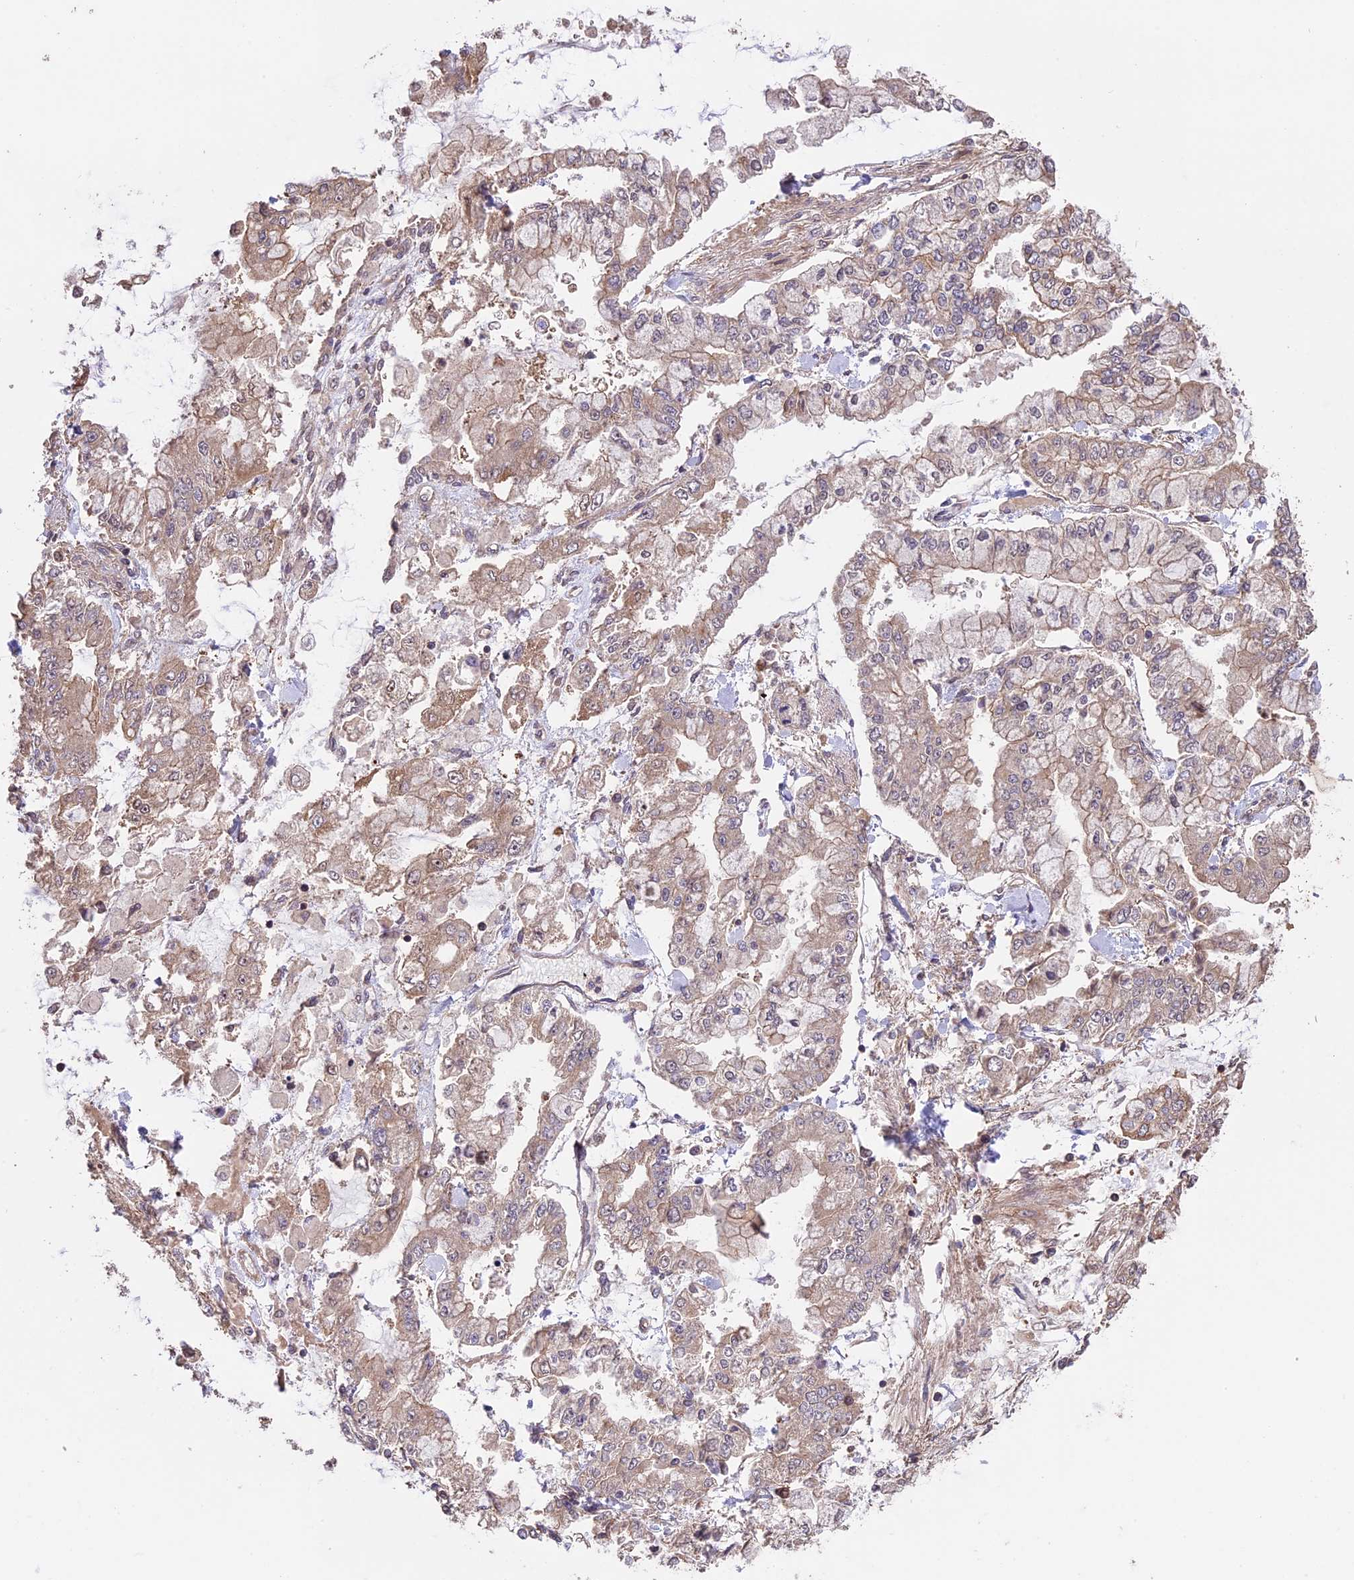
{"staining": {"intensity": "weak", "quantity": "25%-75%", "location": "cytoplasmic/membranous"}, "tissue": "stomach cancer", "cell_type": "Tumor cells", "image_type": "cancer", "snomed": [{"axis": "morphology", "description": "Normal tissue, NOS"}, {"axis": "morphology", "description": "Adenocarcinoma, NOS"}, {"axis": "topography", "description": "Stomach, upper"}, {"axis": "topography", "description": "Stomach"}], "caption": "Stomach adenocarcinoma stained with a protein marker reveals weak staining in tumor cells.", "gene": "GAS8", "patient": {"sex": "male", "age": 76}}